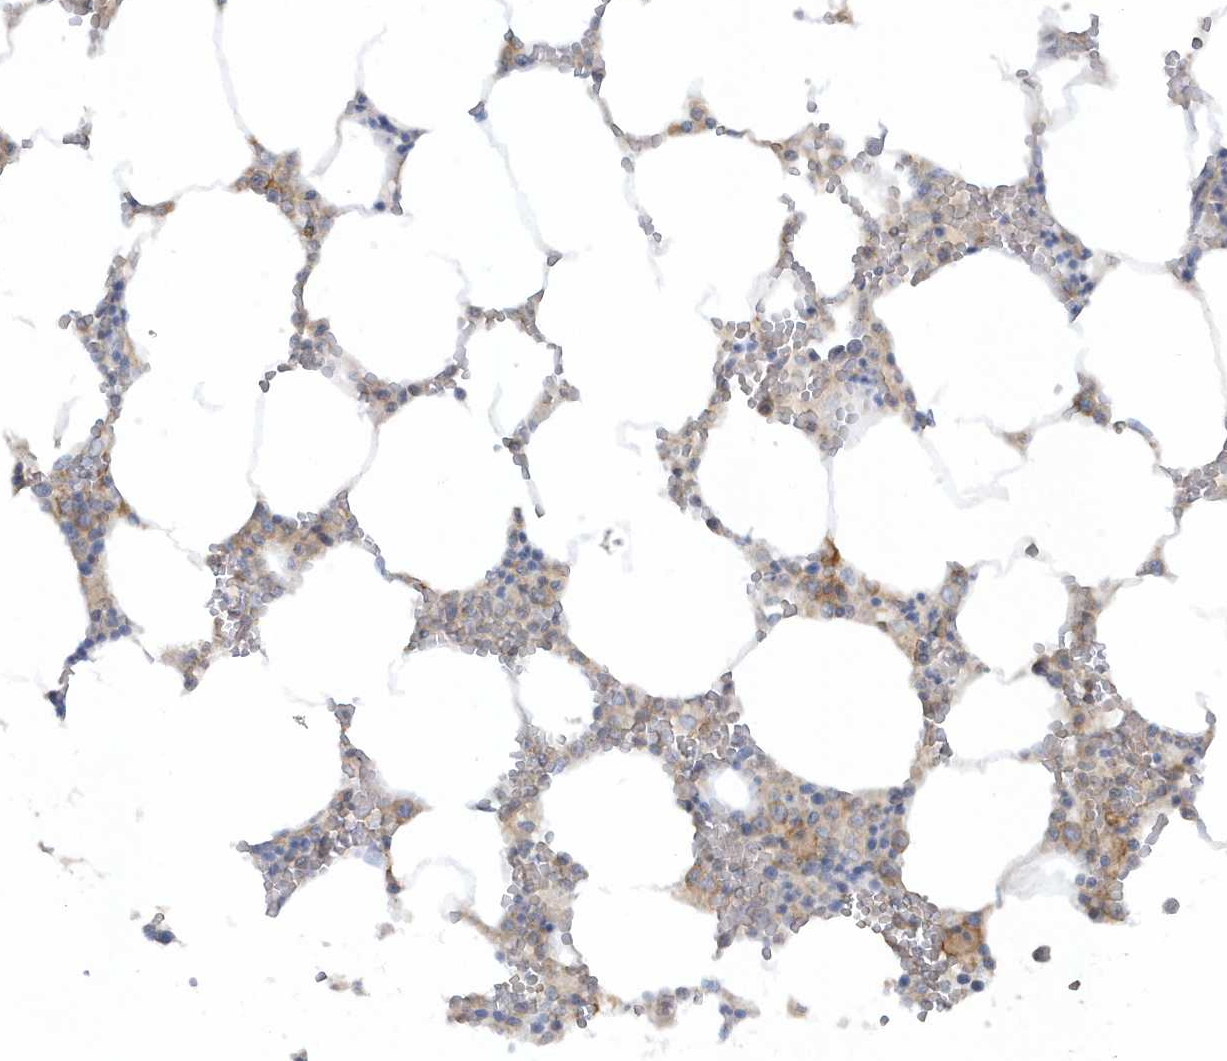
{"staining": {"intensity": "moderate", "quantity": "<25%", "location": "cytoplasmic/membranous"}, "tissue": "bone marrow", "cell_type": "Hematopoietic cells", "image_type": "normal", "snomed": [{"axis": "morphology", "description": "Normal tissue, NOS"}, {"axis": "topography", "description": "Bone marrow"}], "caption": "IHC micrograph of unremarkable bone marrow: human bone marrow stained using immunohistochemistry (IHC) reveals low levels of moderate protein expression localized specifically in the cytoplasmic/membranous of hematopoietic cells, appearing as a cytoplasmic/membranous brown color.", "gene": "CNOT10", "patient": {"sex": "male", "age": 70}}